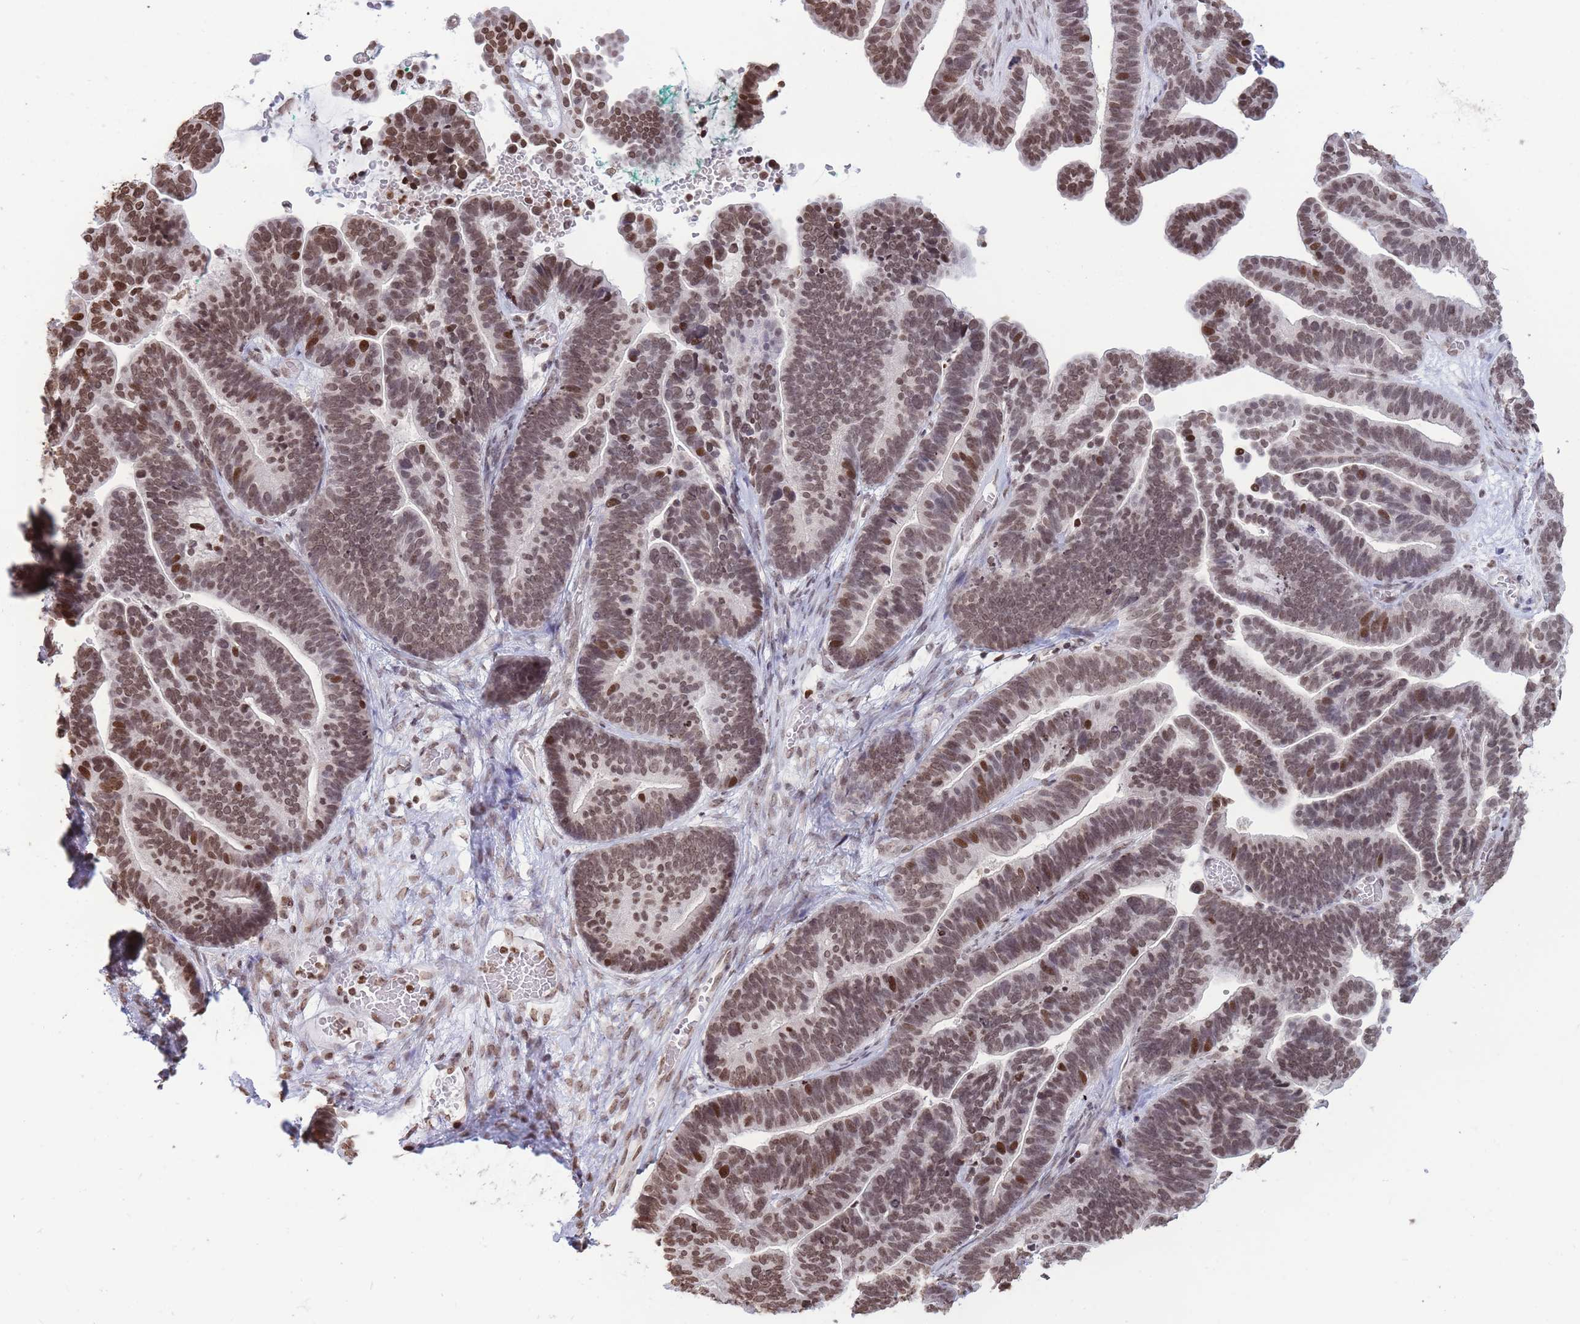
{"staining": {"intensity": "moderate", "quantity": ">75%", "location": "nuclear"}, "tissue": "ovarian cancer", "cell_type": "Tumor cells", "image_type": "cancer", "snomed": [{"axis": "morphology", "description": "Cystadenocarcinoma, serous, NOS"}, {"axis": "topography", "description": "Ovary"}], "caption": "This micrograph shows immunohistochemistry (IHC) staining of human serous cystadenocarcinoma (ovarian), with medium moderate nuclear staining in approximately >75% of tumor cells.", "gene": "SHISAL1", "patient": {"sex": "female", "age": 56}}